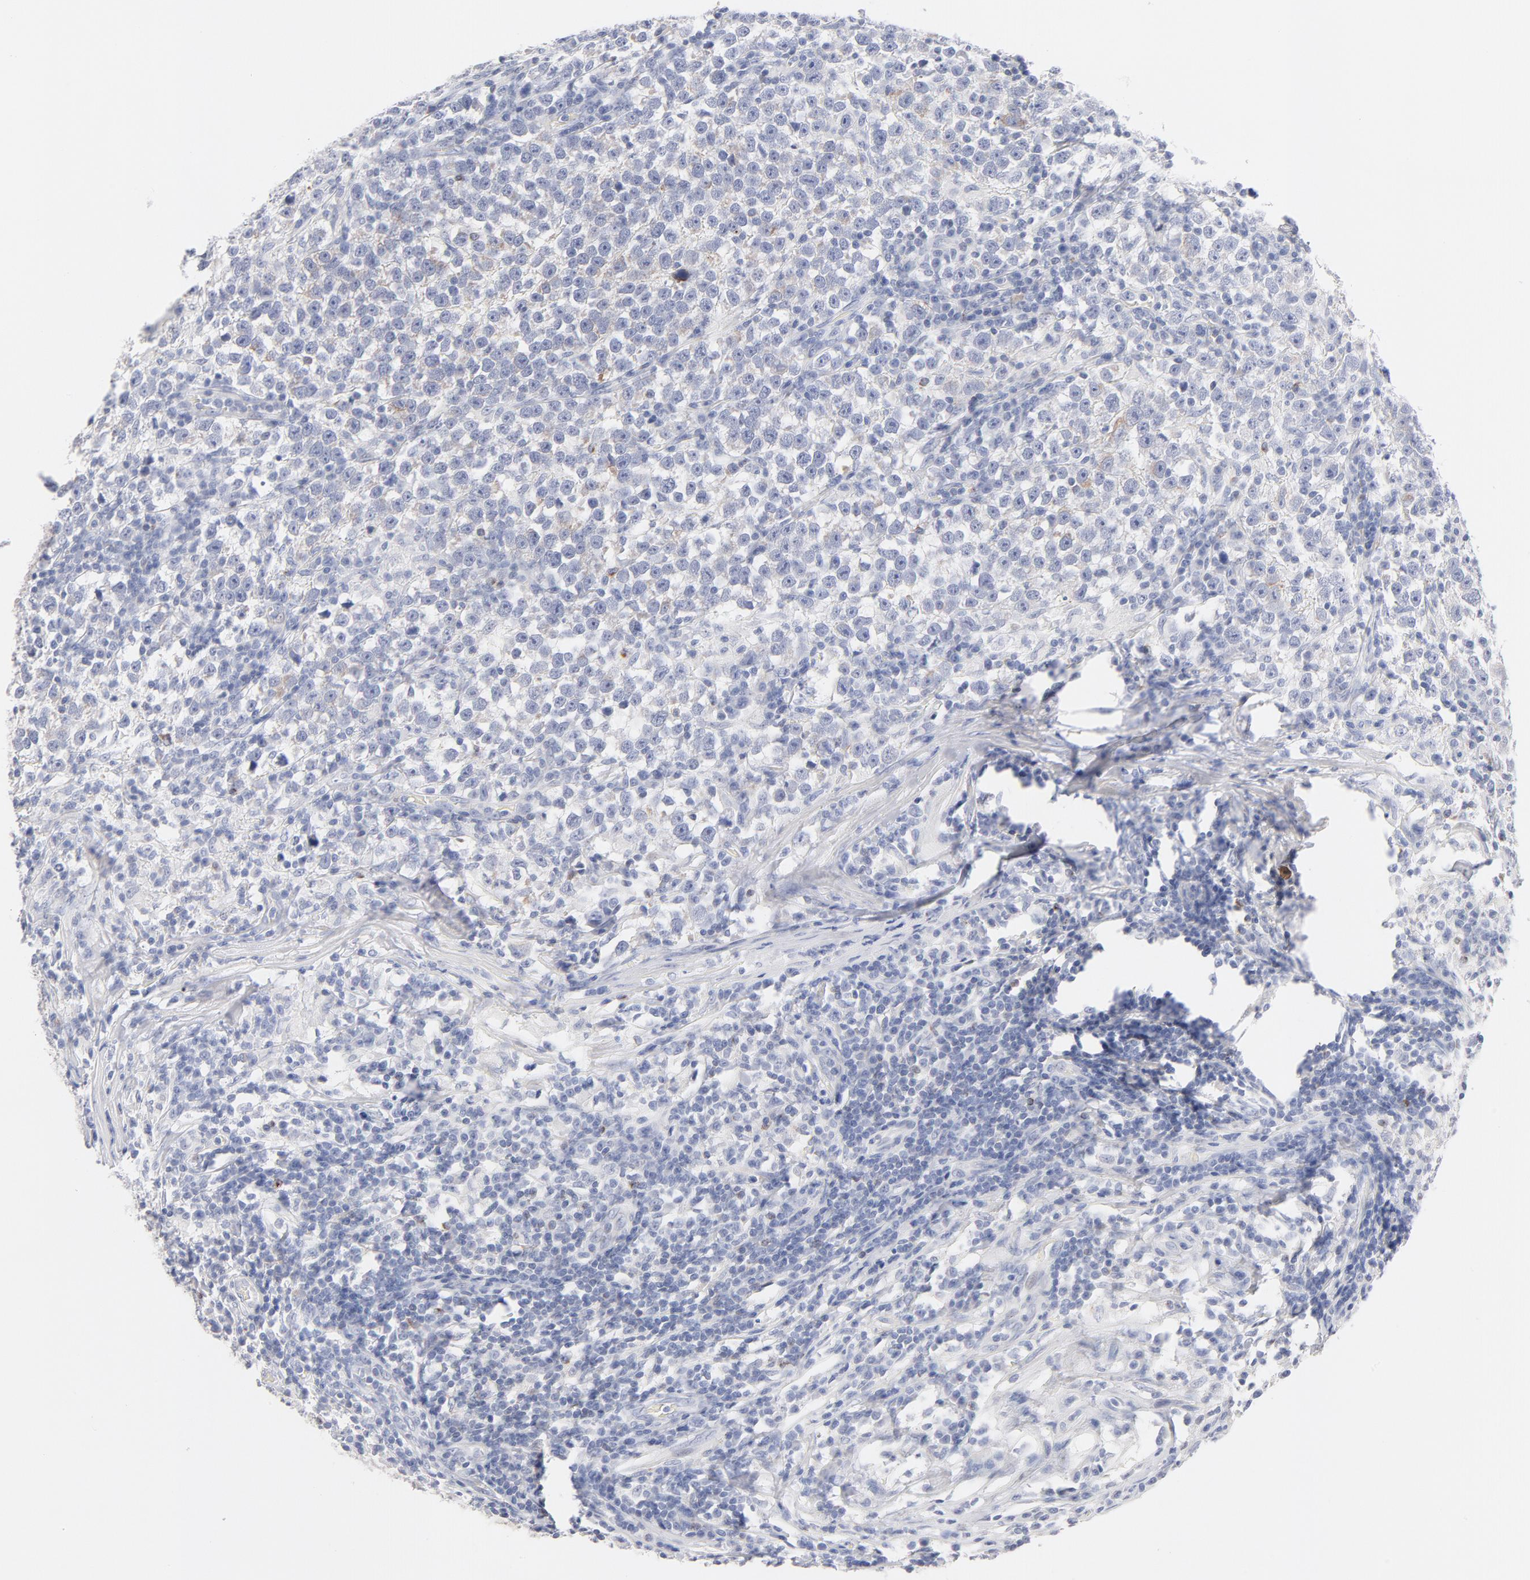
{"staining": {"intensity": "weak", "quantity": "<25%", "location": "cytoplasmic/membranous"}, "tissue": "testis cancer", "cell_type": "Tumor cells", "image_type": "cancer", "snomed": [{"axis": "morphology", "description": "Seminoma, NOS"}, {"axis": "topography", "description": "Testis"}], "caption": "IHC of human seminoma (testis) displays no staining in tumor cells.", "gene": "MID1", "patient": {"sex": "male", "age": 43}}